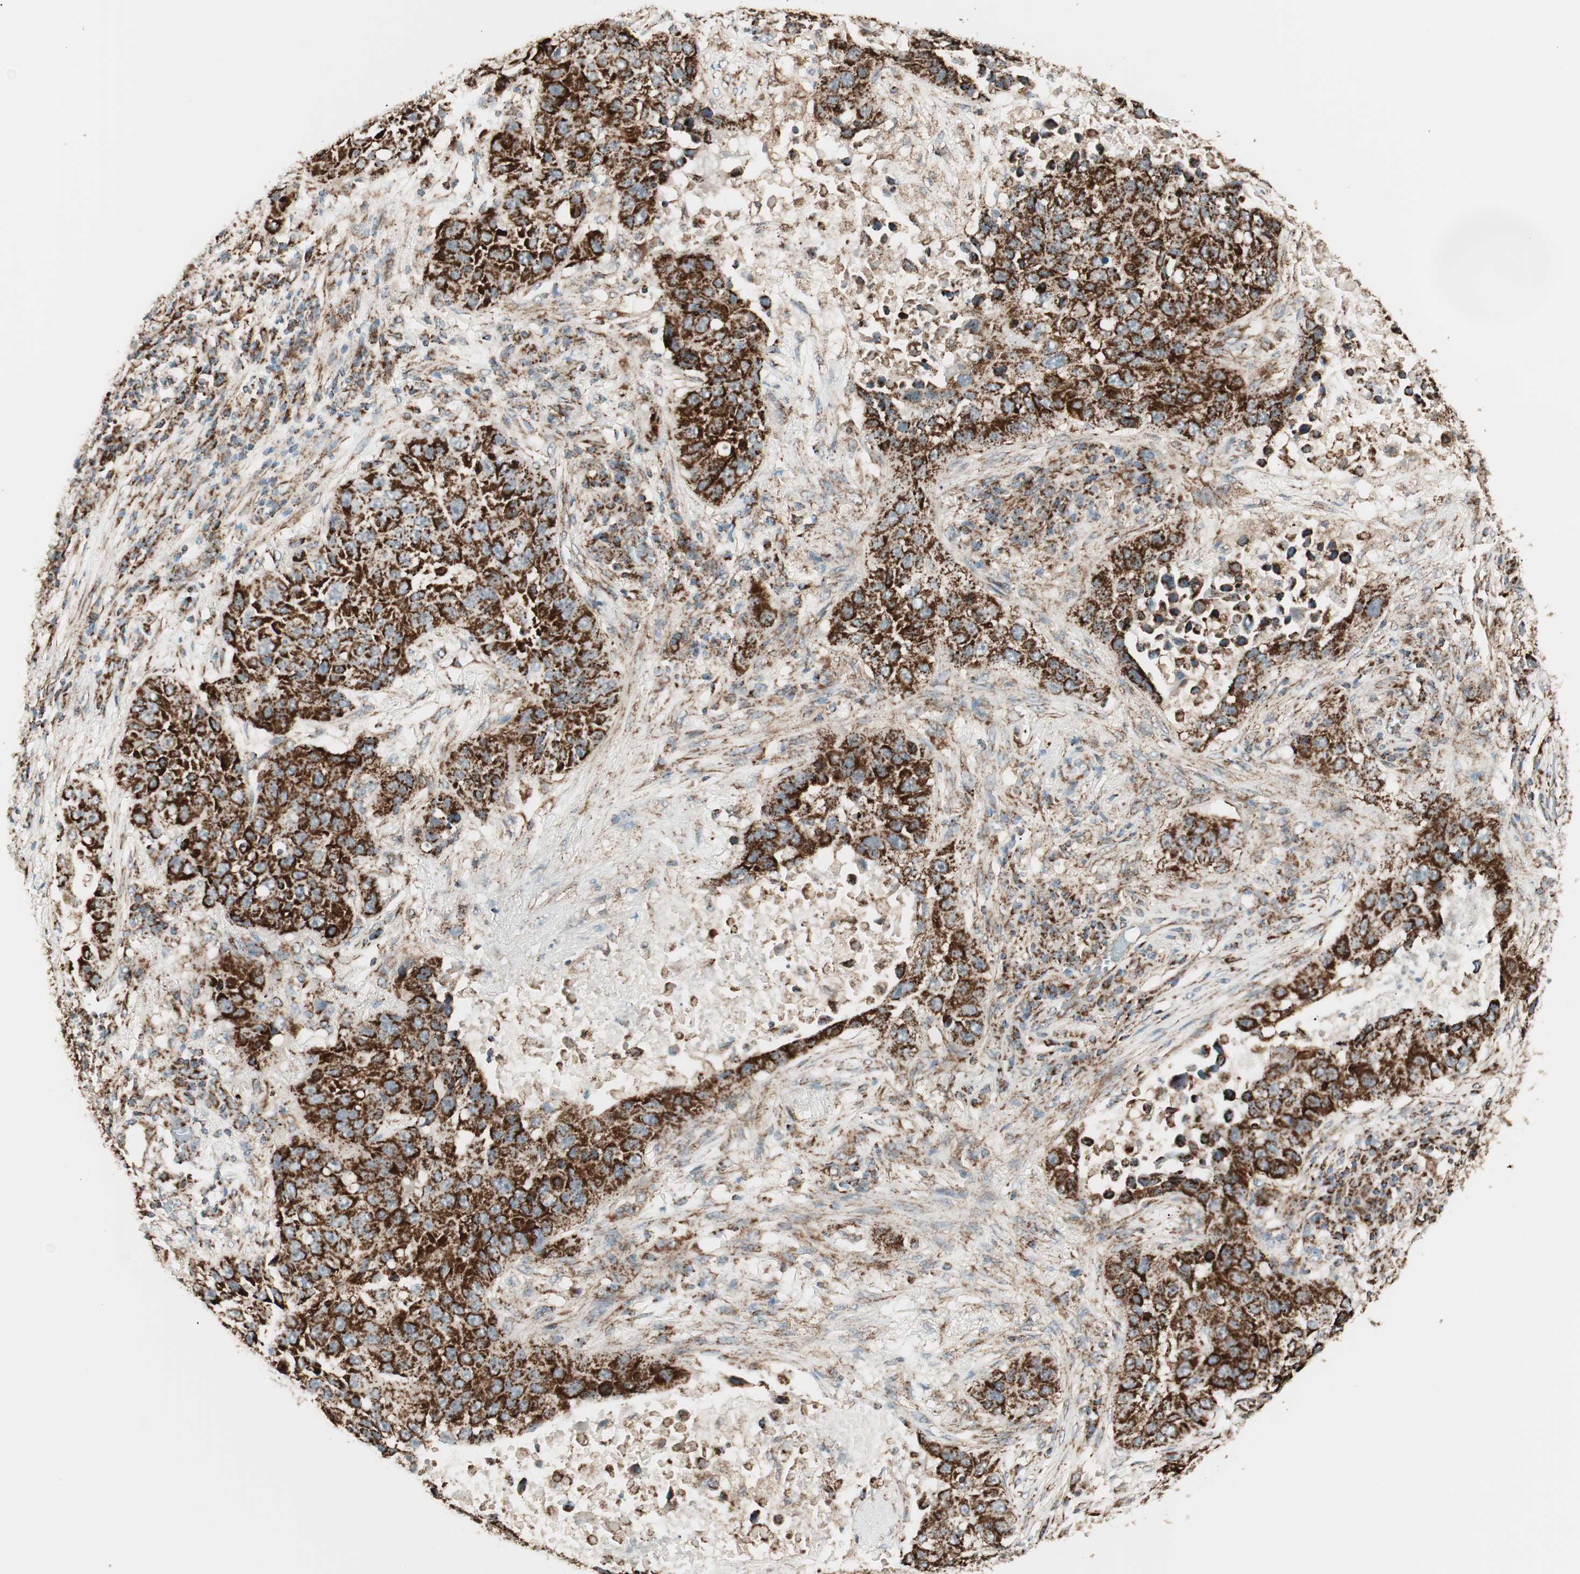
{"staining": {"intensity": "strong", "quantity": ">75%", "location": "cytoplasmic/membranous"}, "tissue": "lung cancer", "cell_type": "Tumor cells", "image_type": "cancer", "snomed": [{"axis": "morphology", "description": "Squamous cell carcinoma, NOS"}, {"axis": "topography", "description": "Lung"}], "caption": "Immunohistochemistry of human lung cancer (squamous cell carcinoma) demonstrates high levels of strong cytoplasmic/membranous staining in approximately >75% of tumor cells.", "gene": "TOMM22", "patient": {"sex": "male", "age": 57}}